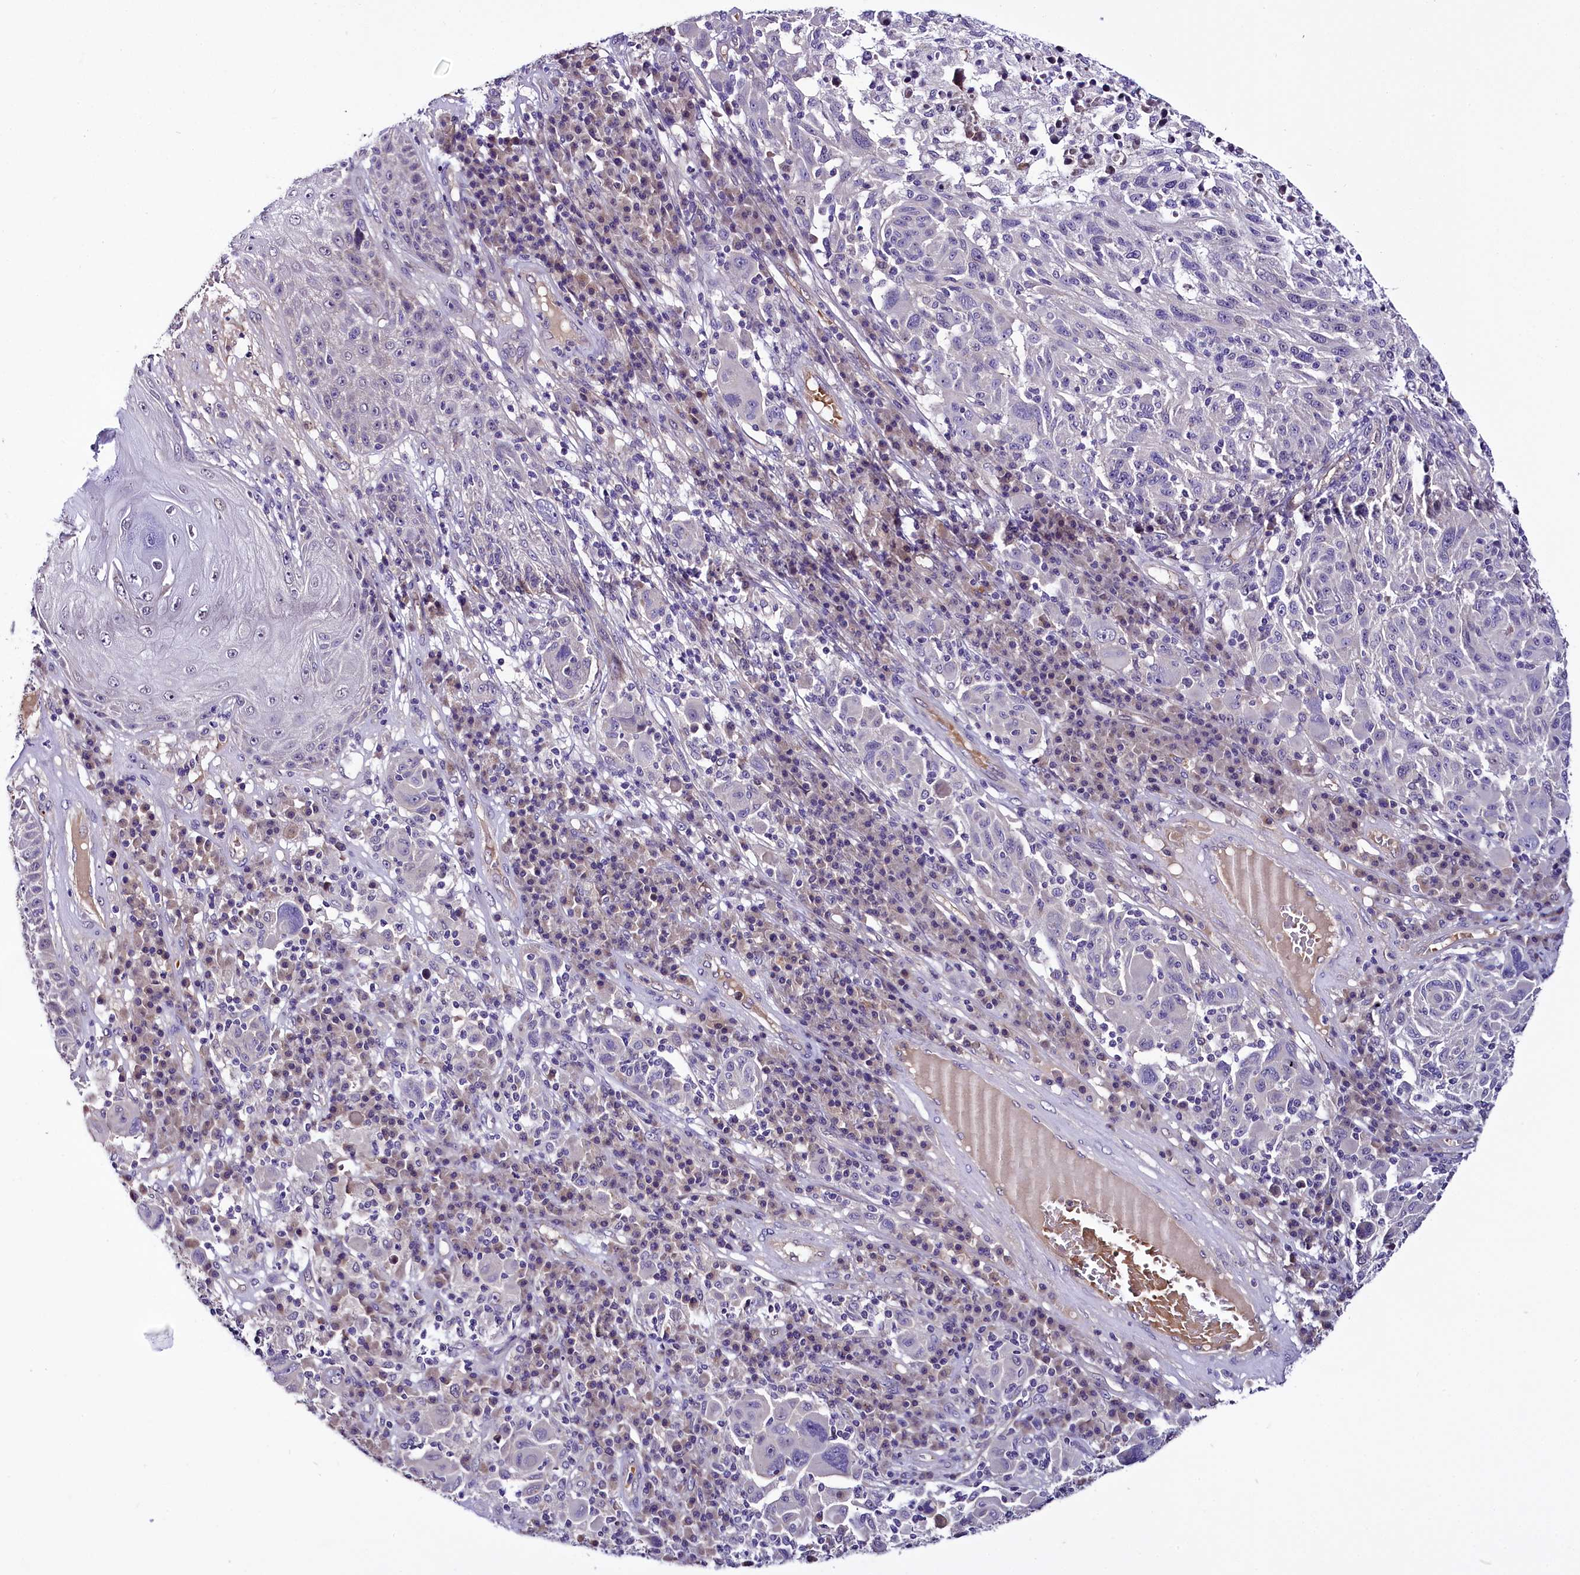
{"staining": {"intensity": "negative", "quantity": "none", "location": "none"}, "tissue": "melanoma", "cell_type": "Tumor cells", "image_type": "cancer", "snomed": [{"axis": "morphology", "description": "Malignant melanoma, NOS"}, {"axis": "topography", "description": "Skin"}], "caption": "This is an IHC histopathology image of melanoma. There is no expression in tumor cells.", "gene": "C9orf40", "patient": {"sex": "male", "age": 53}}